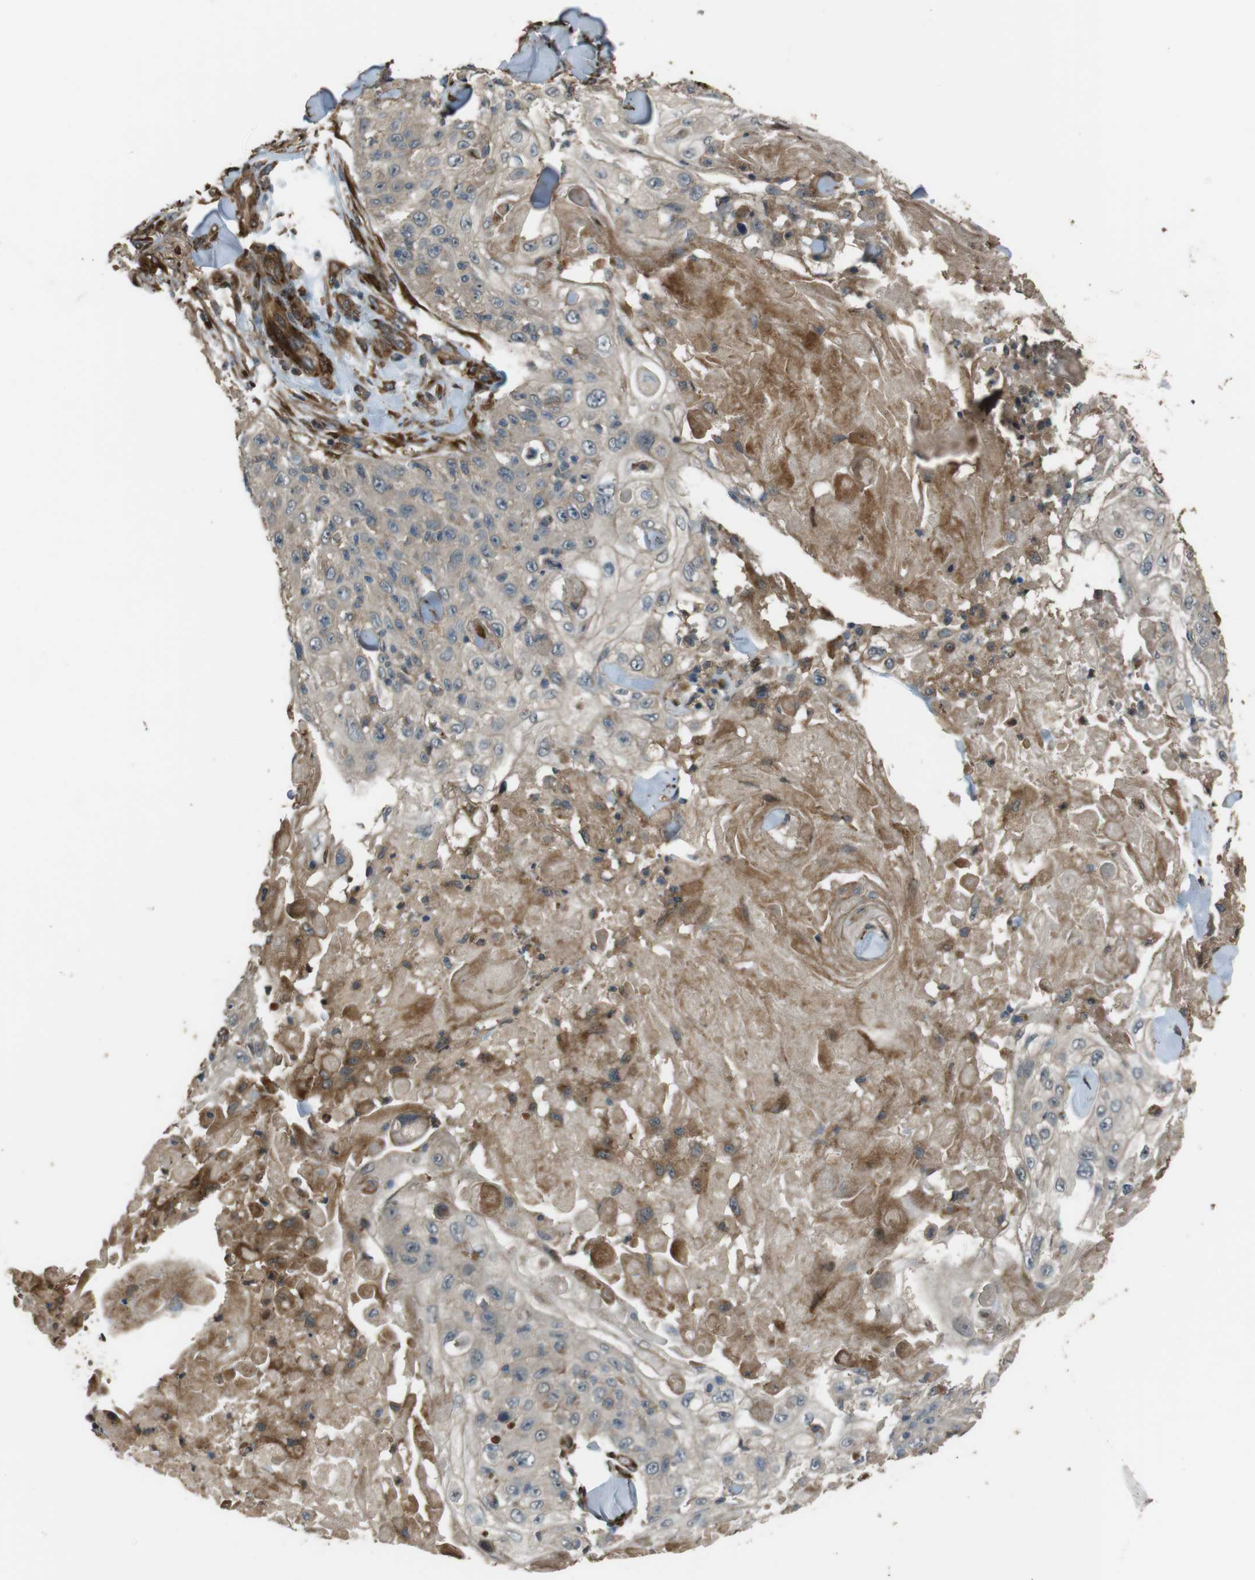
{"staining": {"intensity": "negative", "quantity": "none", "location": "none"}, "tissue": "skin cancer", "cell_type": "Tumor cells", "image_type": "cancer", "snomed": [{"axis": "morphology", "description": "Squamous cell carcinoma, NOS"}, {"axis": "topography", "description": "Skin"}], "caption": "An IHC histopathology image of skin squamous cell carcinoma is shown. There is no staining in tumor cells of skin squamous cell carcinoma.", "gene": "MSRB3", "patient": {"sex": "male", "age": 86}}